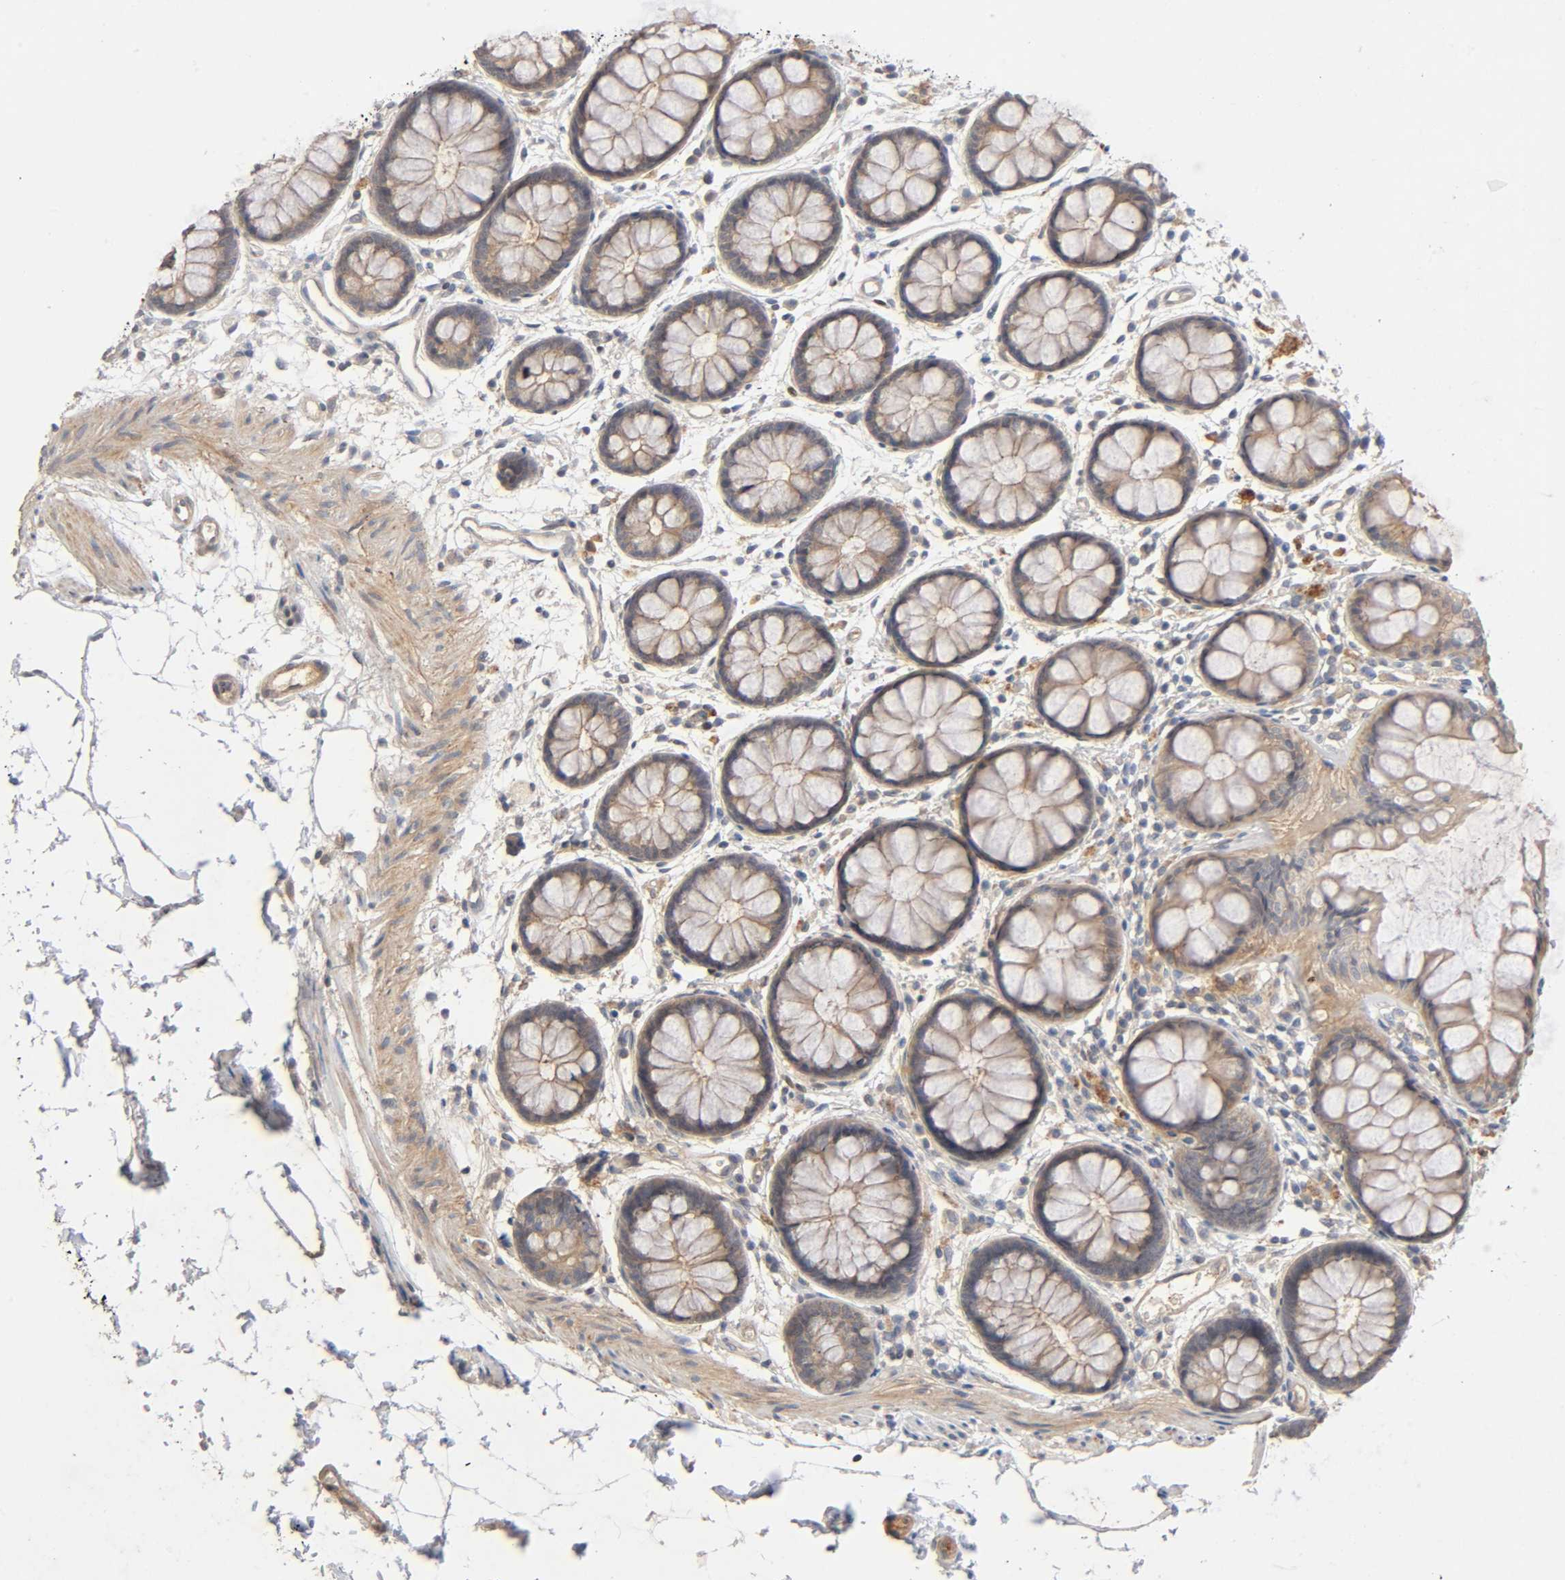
{"staining": {"intensity": "moderate", "quantity": ">75%", "location": "cytoplasmic/membranous"}, "tissue": "rectum", "cell_type": "Glandular cells", "image_type": "normal", "snomed": [{"axis": "morphology", "description": "Normal tissue, NOS"}, {"axis": "topography", "description": "Rectum"}], "caption": "Protein expression analysis of normal human rectum reveals moderate cytoplasmic/membranous expression in about >75% of glandular cells. (IHC, brightfield microscopy, high magnification).", "gene": "CPB2", "patient": {"sex": "female", "age": 66}}